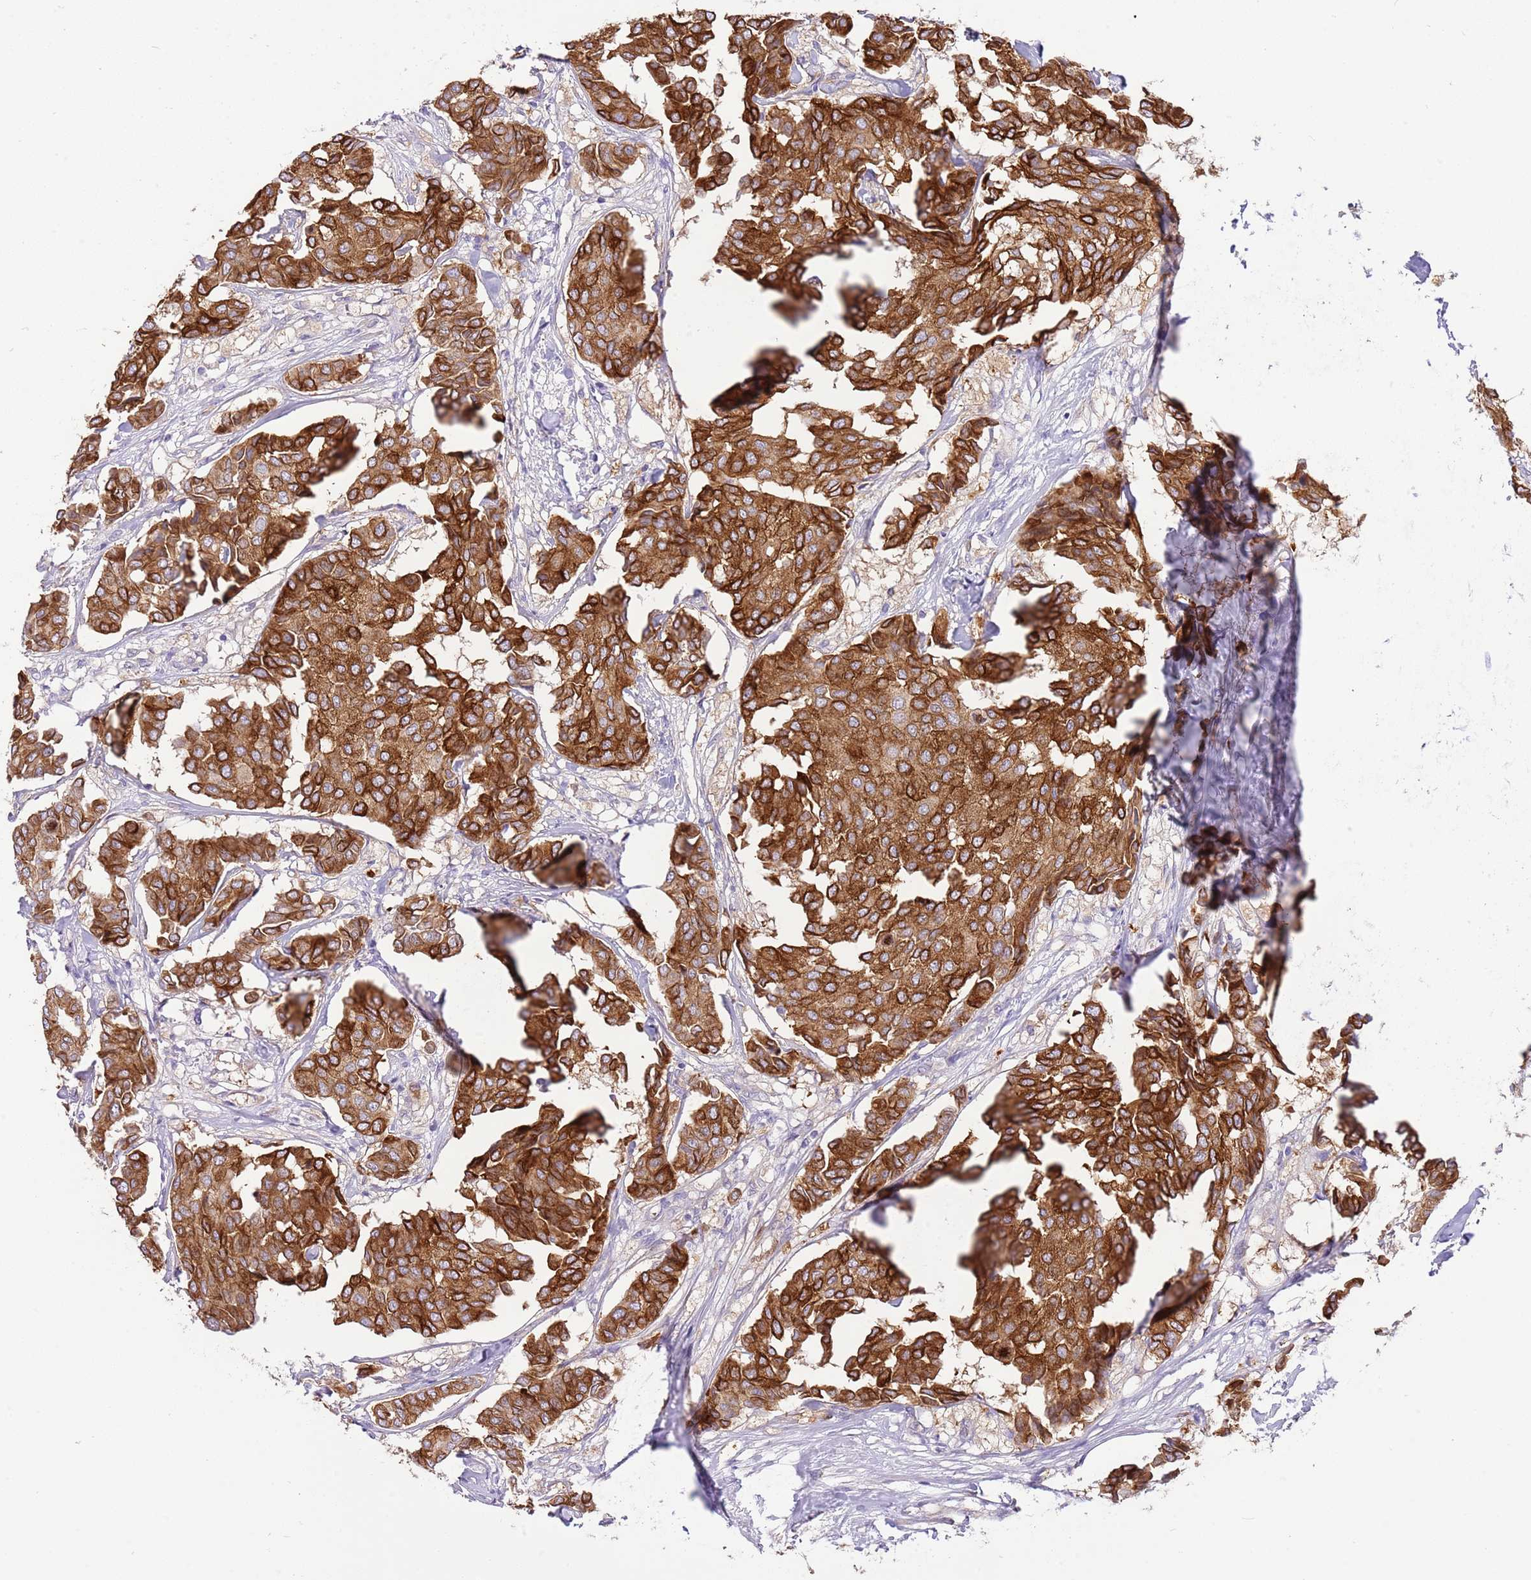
{"staining": {"intensity": "strong", "quantity": ">75%", "location": "cytoplasmic/membranous"}, "tissue": "breast cancer", "cell_type": "Tumor cells", "image_type": "cancer", "snomed": [{"axis": "morphology", "description": "Duct carcinoma"}, {"axis": "topography", "description": "Breast"}], "caption": "Immunohistochemical staining of human breast cancer shows high levels of strong cytoplasmic/membranous expression in about >75% of tumor cells. (Brightfield microscopy of DAB IHC at high magnification).", "gene": "RFK", "patient": {"sex": "female", "age": 75}}